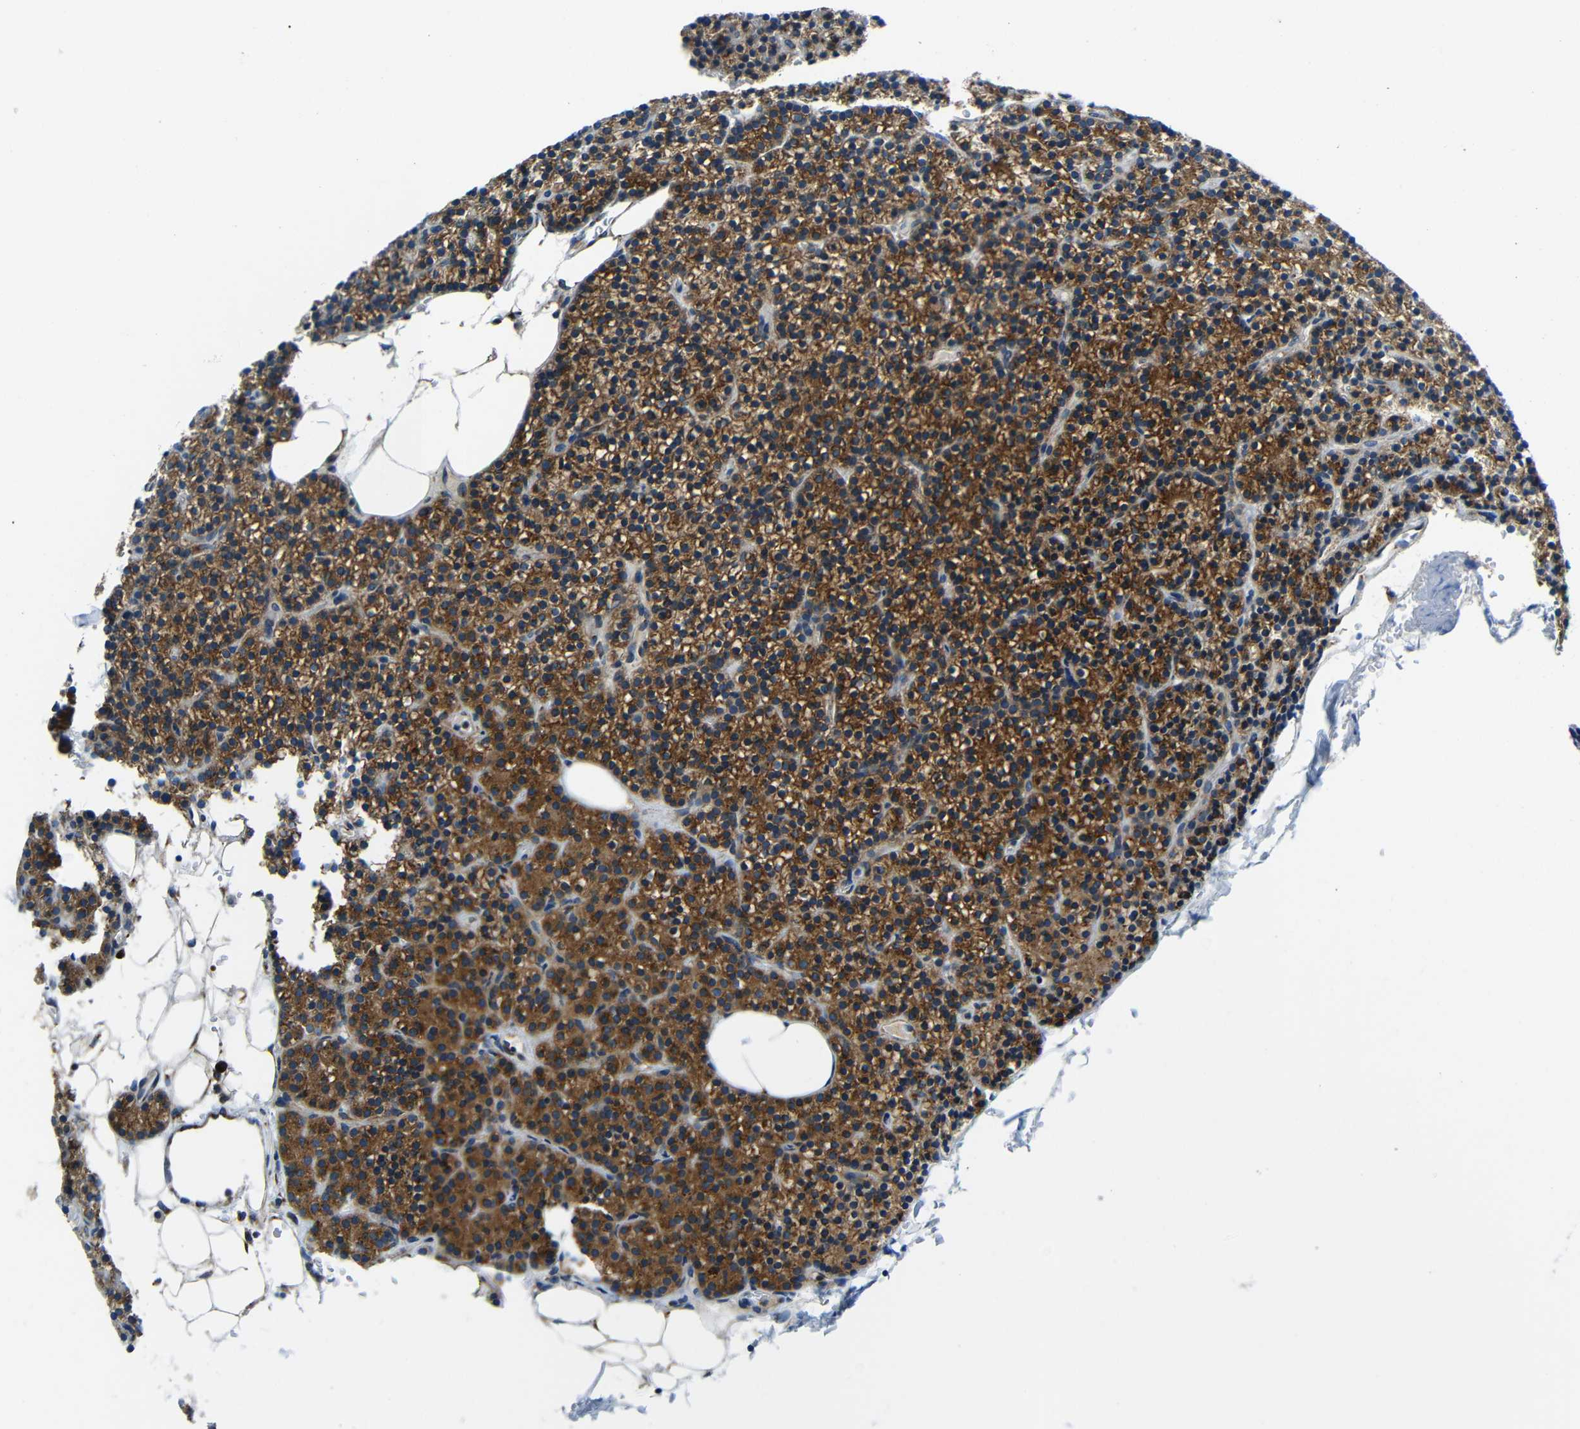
{"staining": {"intensity": "moderate", "quantity": ">75%", "location": "cytoplasmic/membranous"}, "tissue": "parathyroid gland", "cell_type": "Glandular cells", "image_type": "normal", "snomed": [{"axis": "morphology", "description": "Normal tissue, NOS"}, {"axis": "morphology", "description": "Hyperplasia, NOS"}, {"axis": "topography", "description": "Parathyroid gland"}], "caption": "This micrograph shows immunohistochemistry staining of normal parathyroid gland, with medium moderate cytoplasmic/membranous expression in approximately >75% of glandular cells.", "gene": "USO1", "patient": {"sex": "male", "age": 44}}